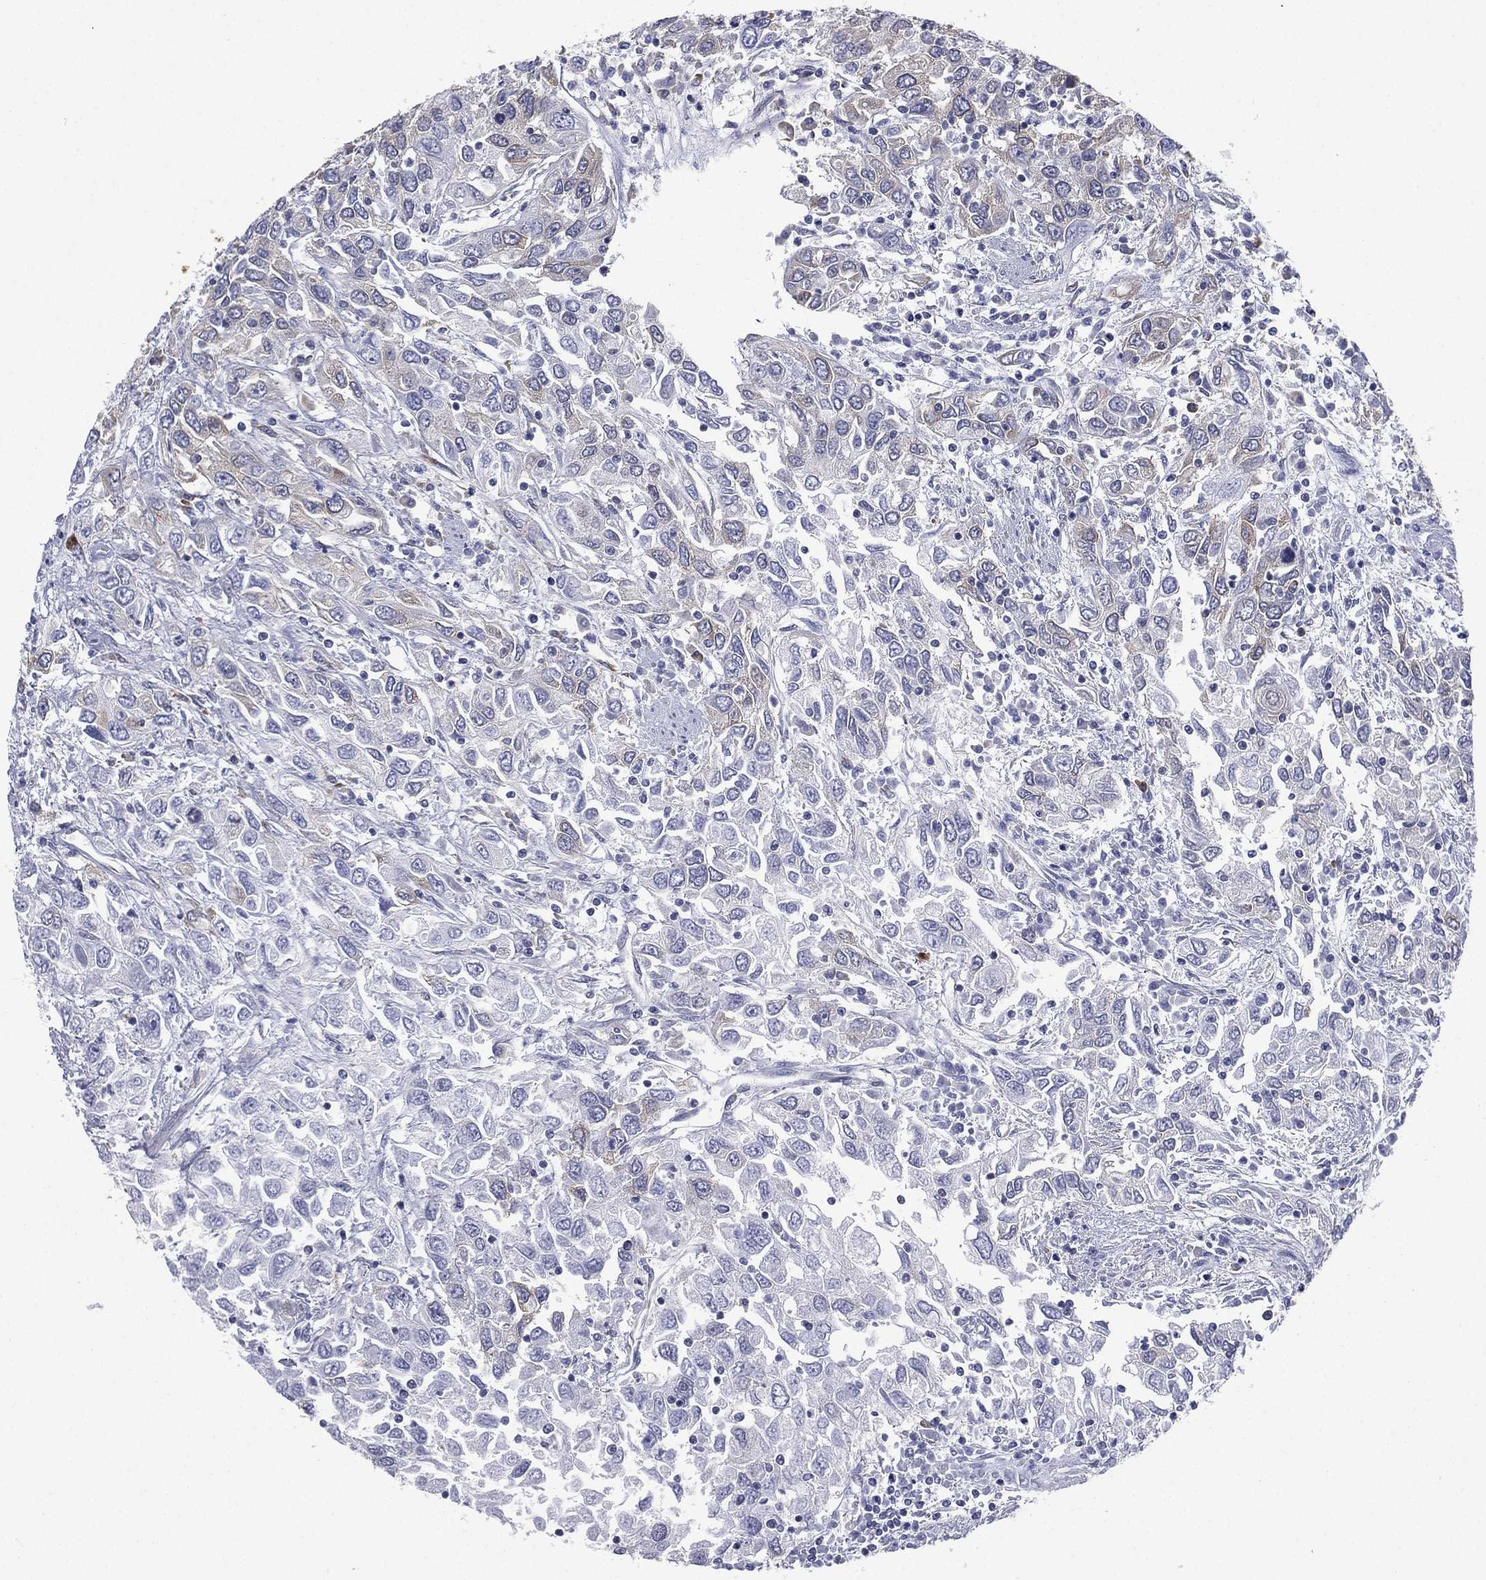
{"staining": {"intensity": "negative", "quantity": "none", "location": "none"}, "tissue": "urothelial cancer", "cell_type": "Tumor cells", "image_type": "cancer", "snomed": [{"axis": "morphology", "description": "Urothelial carcinoma, High grade"}, {"axis": "topography", "description": "Urinary bladder"}], "caption": "Tumor cells show no significant staining in urothelial carcinoma (high-grade).", "gene": "FARSA", "patient": {"sex": "male", "age": 76}}